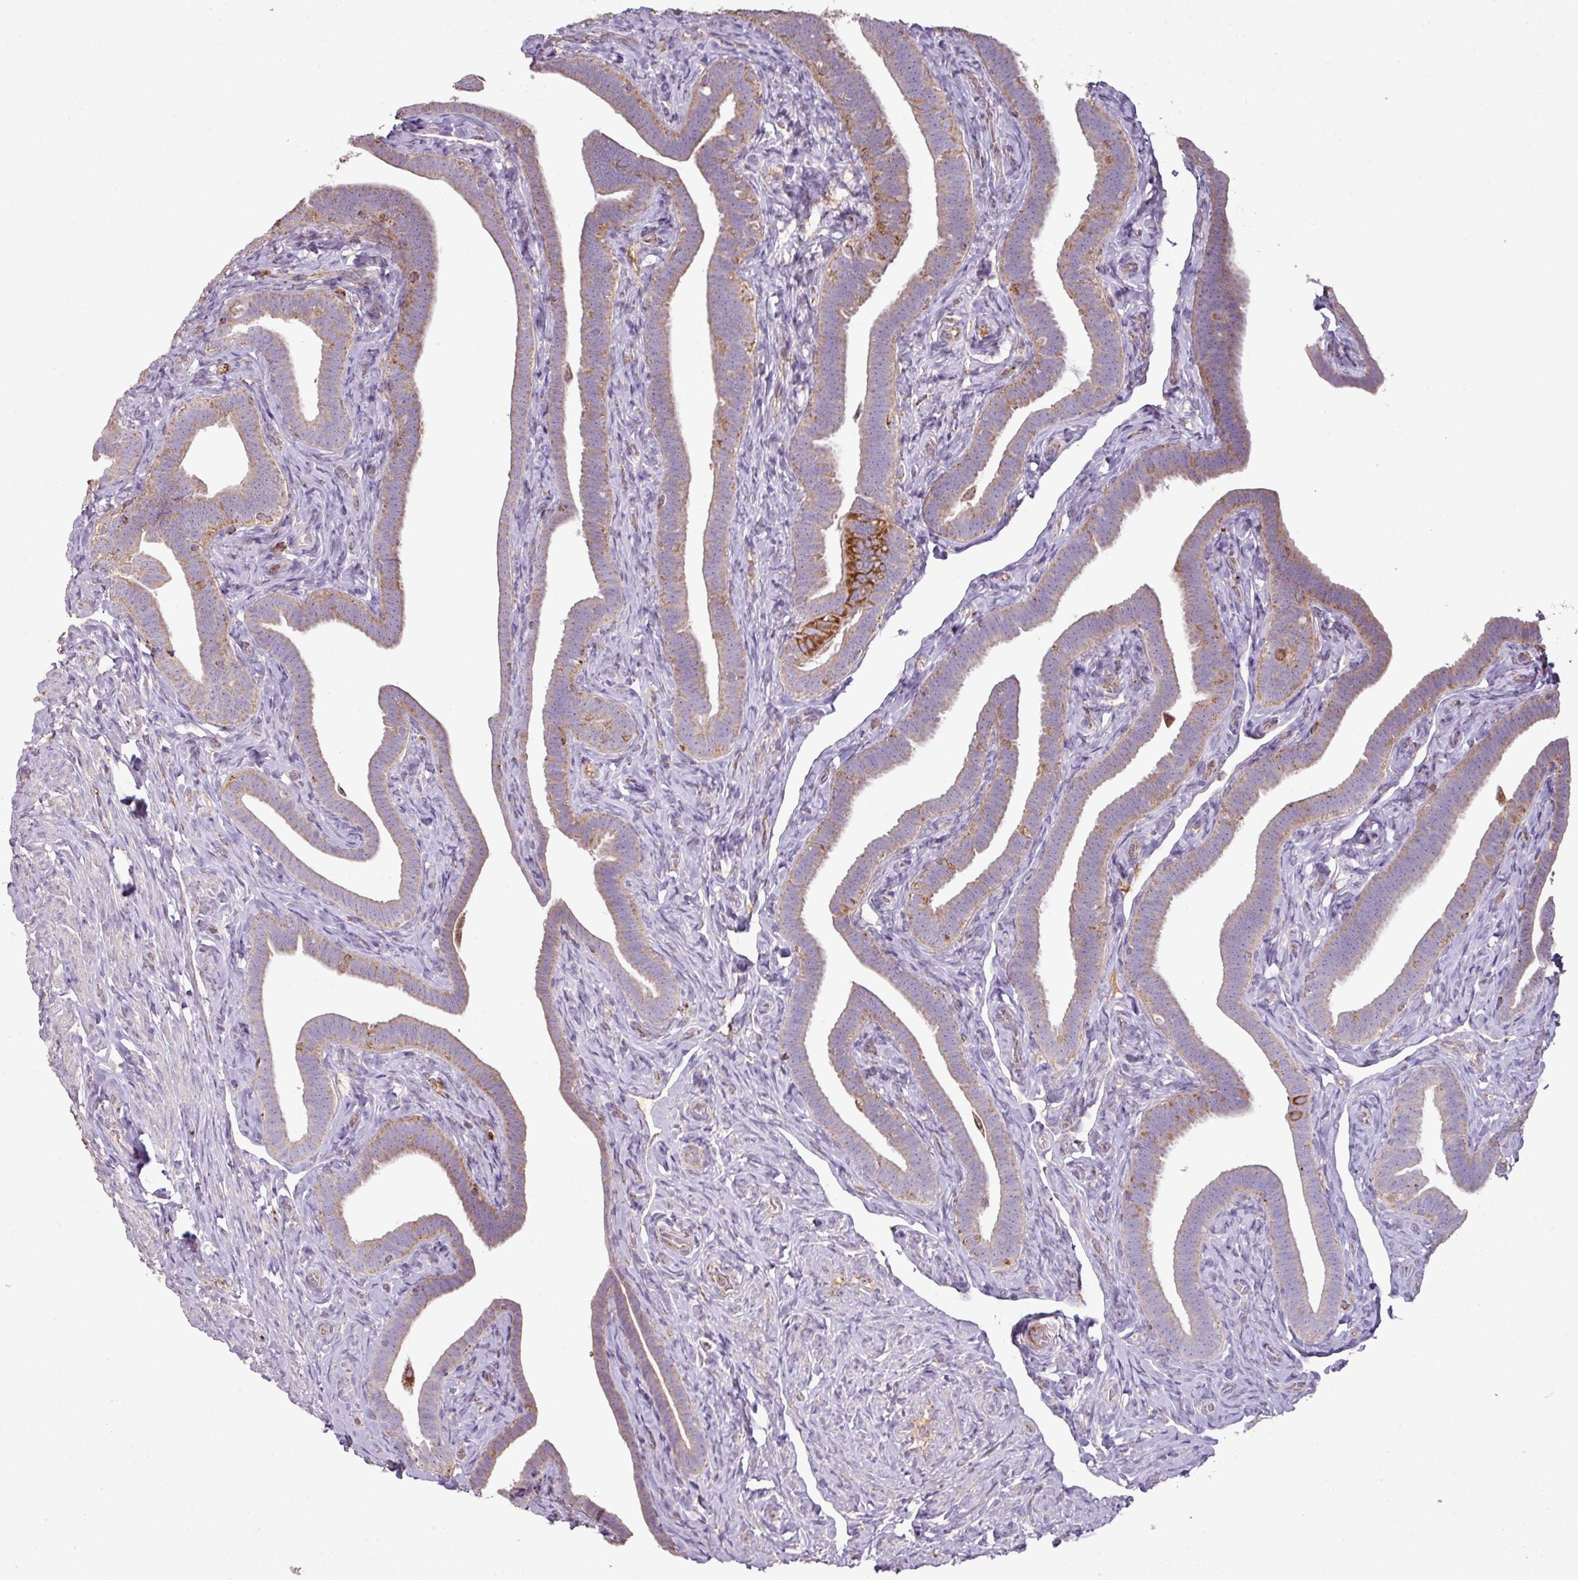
{"staining": {"intensity": "moderate", "quantity": ">75%", "location": "cytoplasmic/membranous"}, "tissue": "fallopian tube", "cell_type": "Glandular cells", "image_type": "normal", "snomed": [{"axis": "morphology", "description": "Normal tissue, NOS"}, {"axis": "topography", "description": "Fallopian tube"}], "caption": "Benign fallopian tube was stained to show a protein in brown. There is medium levels of moderate cytoplasmic/membranous staining in about >75% of glandular cells. (Brightfield microscopy of DAB IHC at high magnification).", "gene": "ENSG00000260170", "patient": {"sex": "female", "age": 69}}